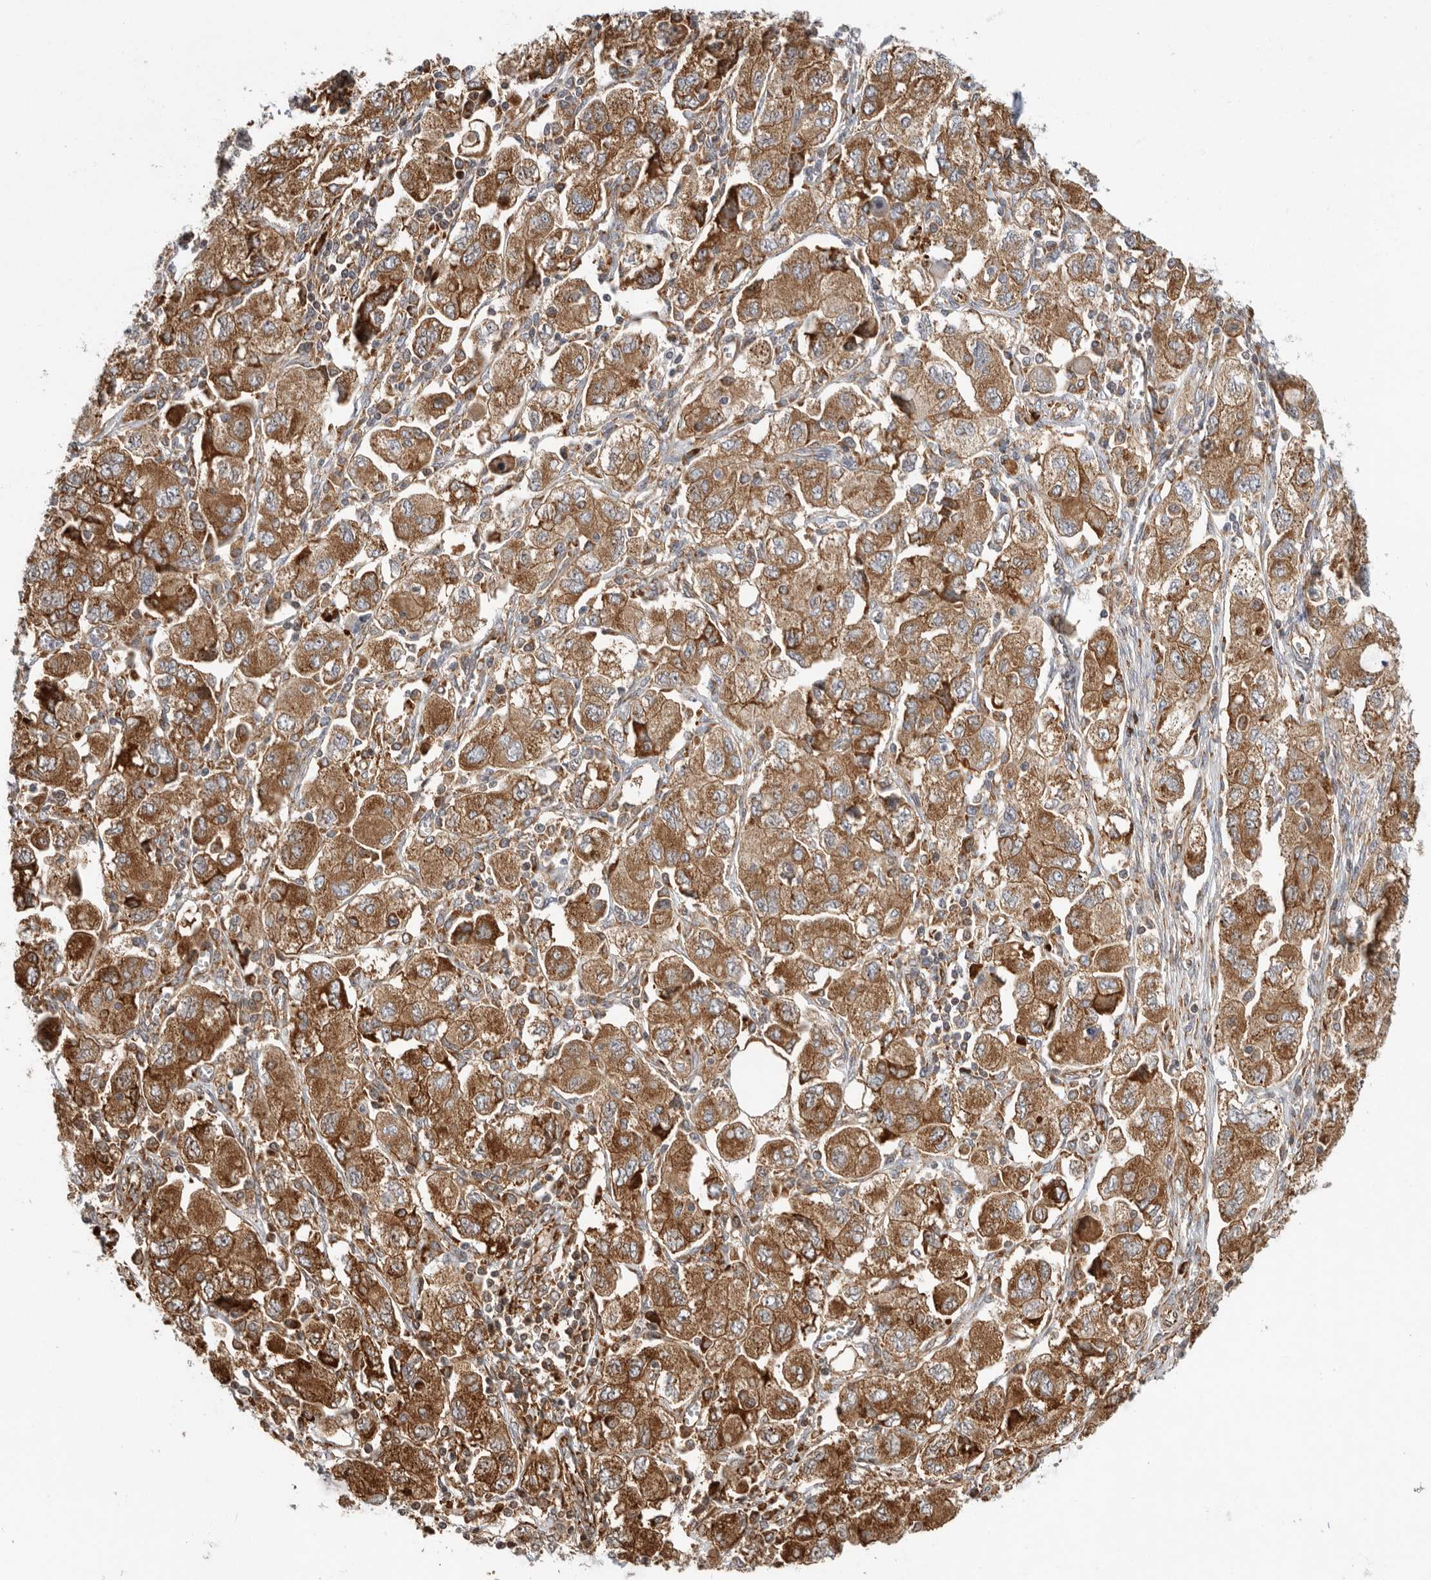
{"staining": {"intensity": "moderate", "quantity": ">75%", "location": "cytoplasmic/membranous"}, "tissue": "ovarian cancer", "cell_type": "Tumor cells", "image_type": "cancer", "snomed": [{"axis": "morphology", "description": "Carcinoma, NOS"}, {"axis": "morphology", "description": "Cystadenocarcinoma, serous, NOS"}, {"axis": "topography", "description": "Ovary"}], "caption": "A histopathology image of human serous cystadenocarcinoma (ovarian) stained for a protein displays moderate cytoplasmic/membranous brown staining in tumor cells.", "gene": "FZD3", "patient": {"sex": "female", "age": 69}}